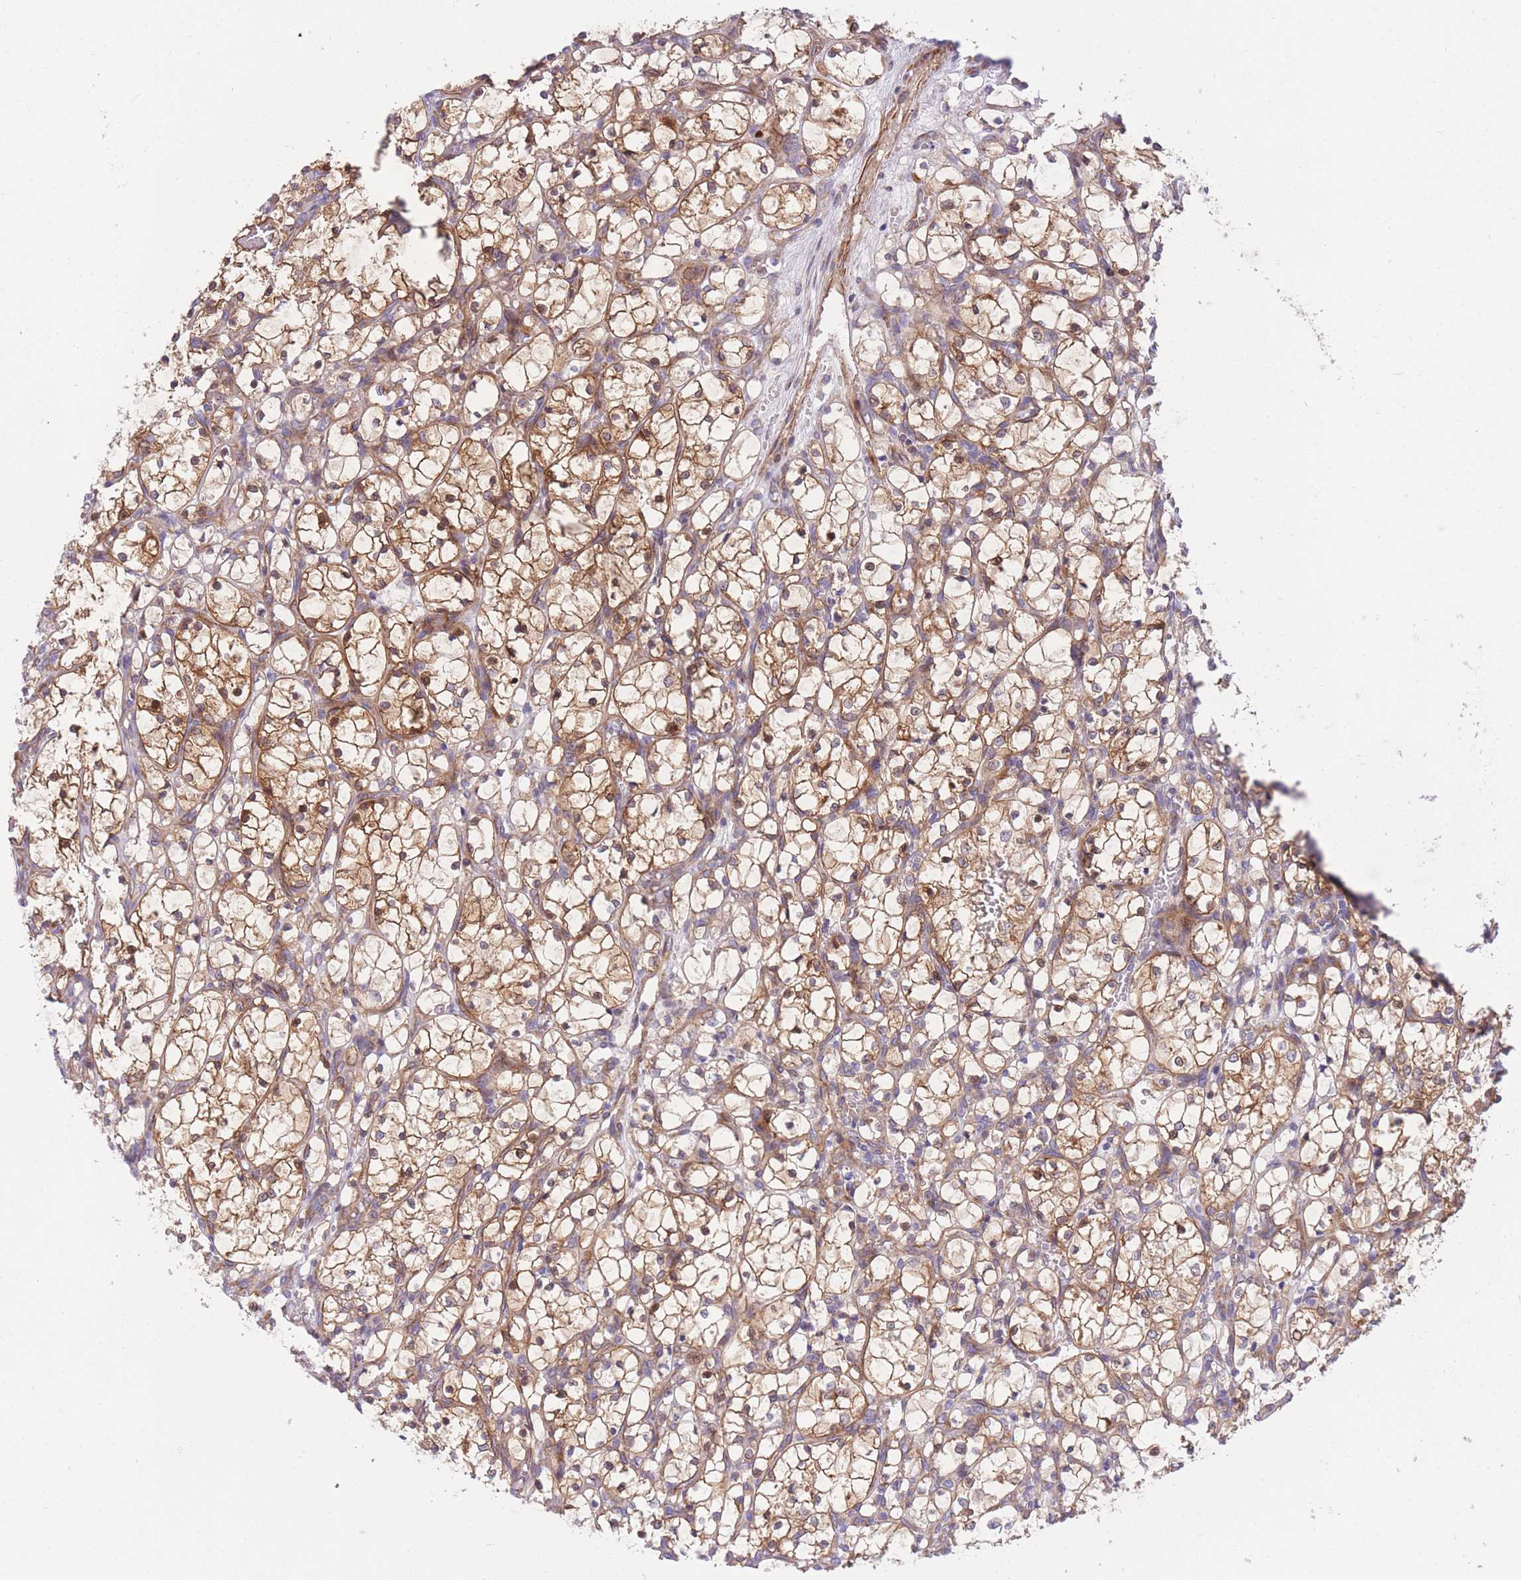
{"staining": {"intensity": "moderate", "quantity": ">75%", "location": "cytoplasmic/membranous"}, "tissue": "renal cancer", "cell_type": "Tumor cells", "image_type": "cancer", "snomed": [{"axis": "morphology", "description": "Adenocarcinoma, NOS"}, {"axis": "topography", "description": "Kidney"}], "caption": "Renal adenocarcinoma tissue shows moderate cytoplasmic/membranous staining in about >75% of tumor cells, visualized by immunohistochemistry.", "gene": "CHAC1", "patient": {"sex": "female", "age": 69}}